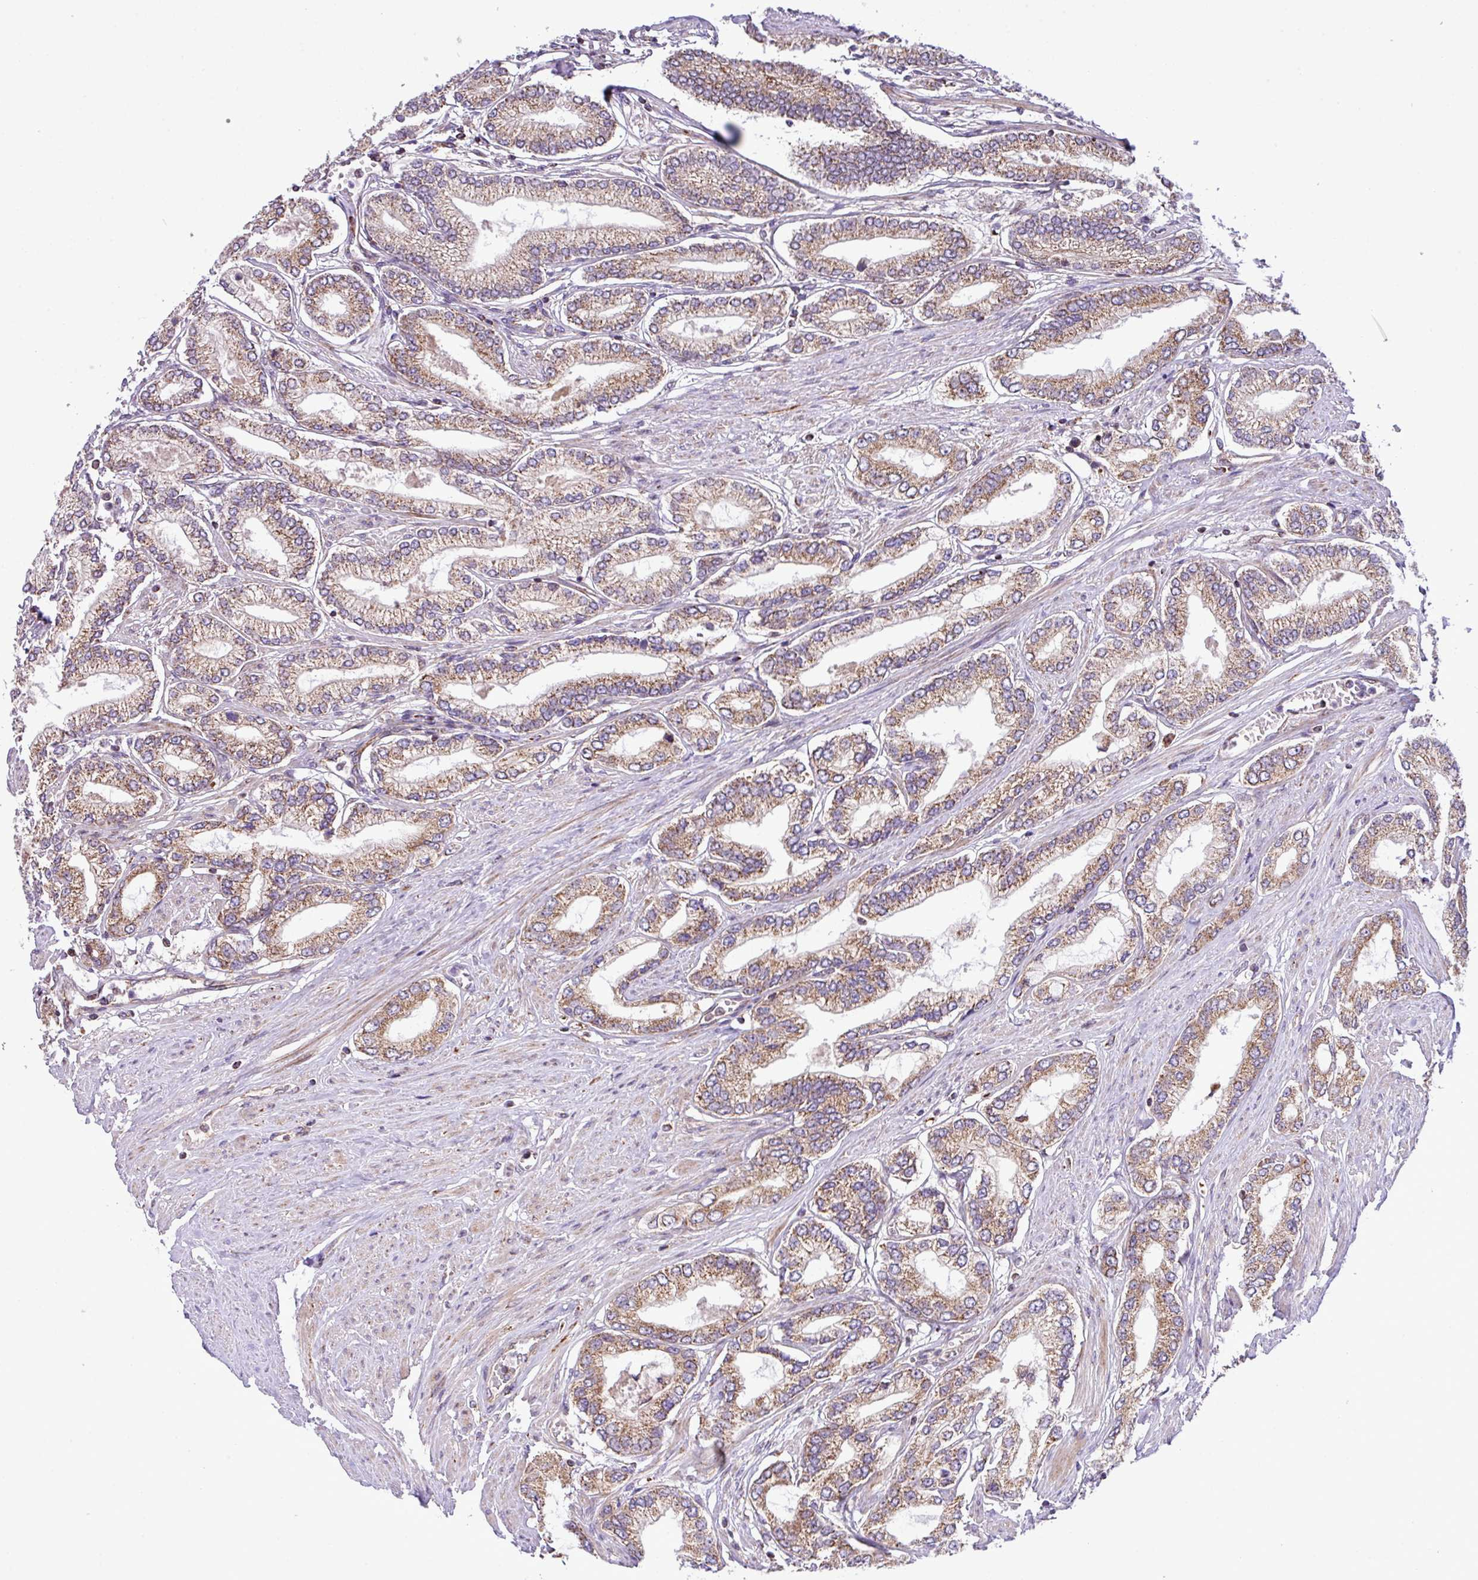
{"staining": {"intensity": "moderate", "quantity": ">75%", "location": "cytoplasmic/membranous"}, "tissue": "prostate cancer", "cell_type": "Tumor cells", "image_type": "cancer", "snomed": [{"axis": "morphology", "description": "Adenocarcinoma, Low grade"}, {"axis": "topography", "description": "Prostate"}], "caption": "IHC (DAB) staining of prostate low-grade adenocarcinoma exhibits moderate cytoplasmic/membranous protein expression in about >75% of tumor cells. IHC stains the protein of interest in brown and the nuclei are stained blue.", "gene": "B3GNT9", "patient": {"sex": "male", "age": 63}}